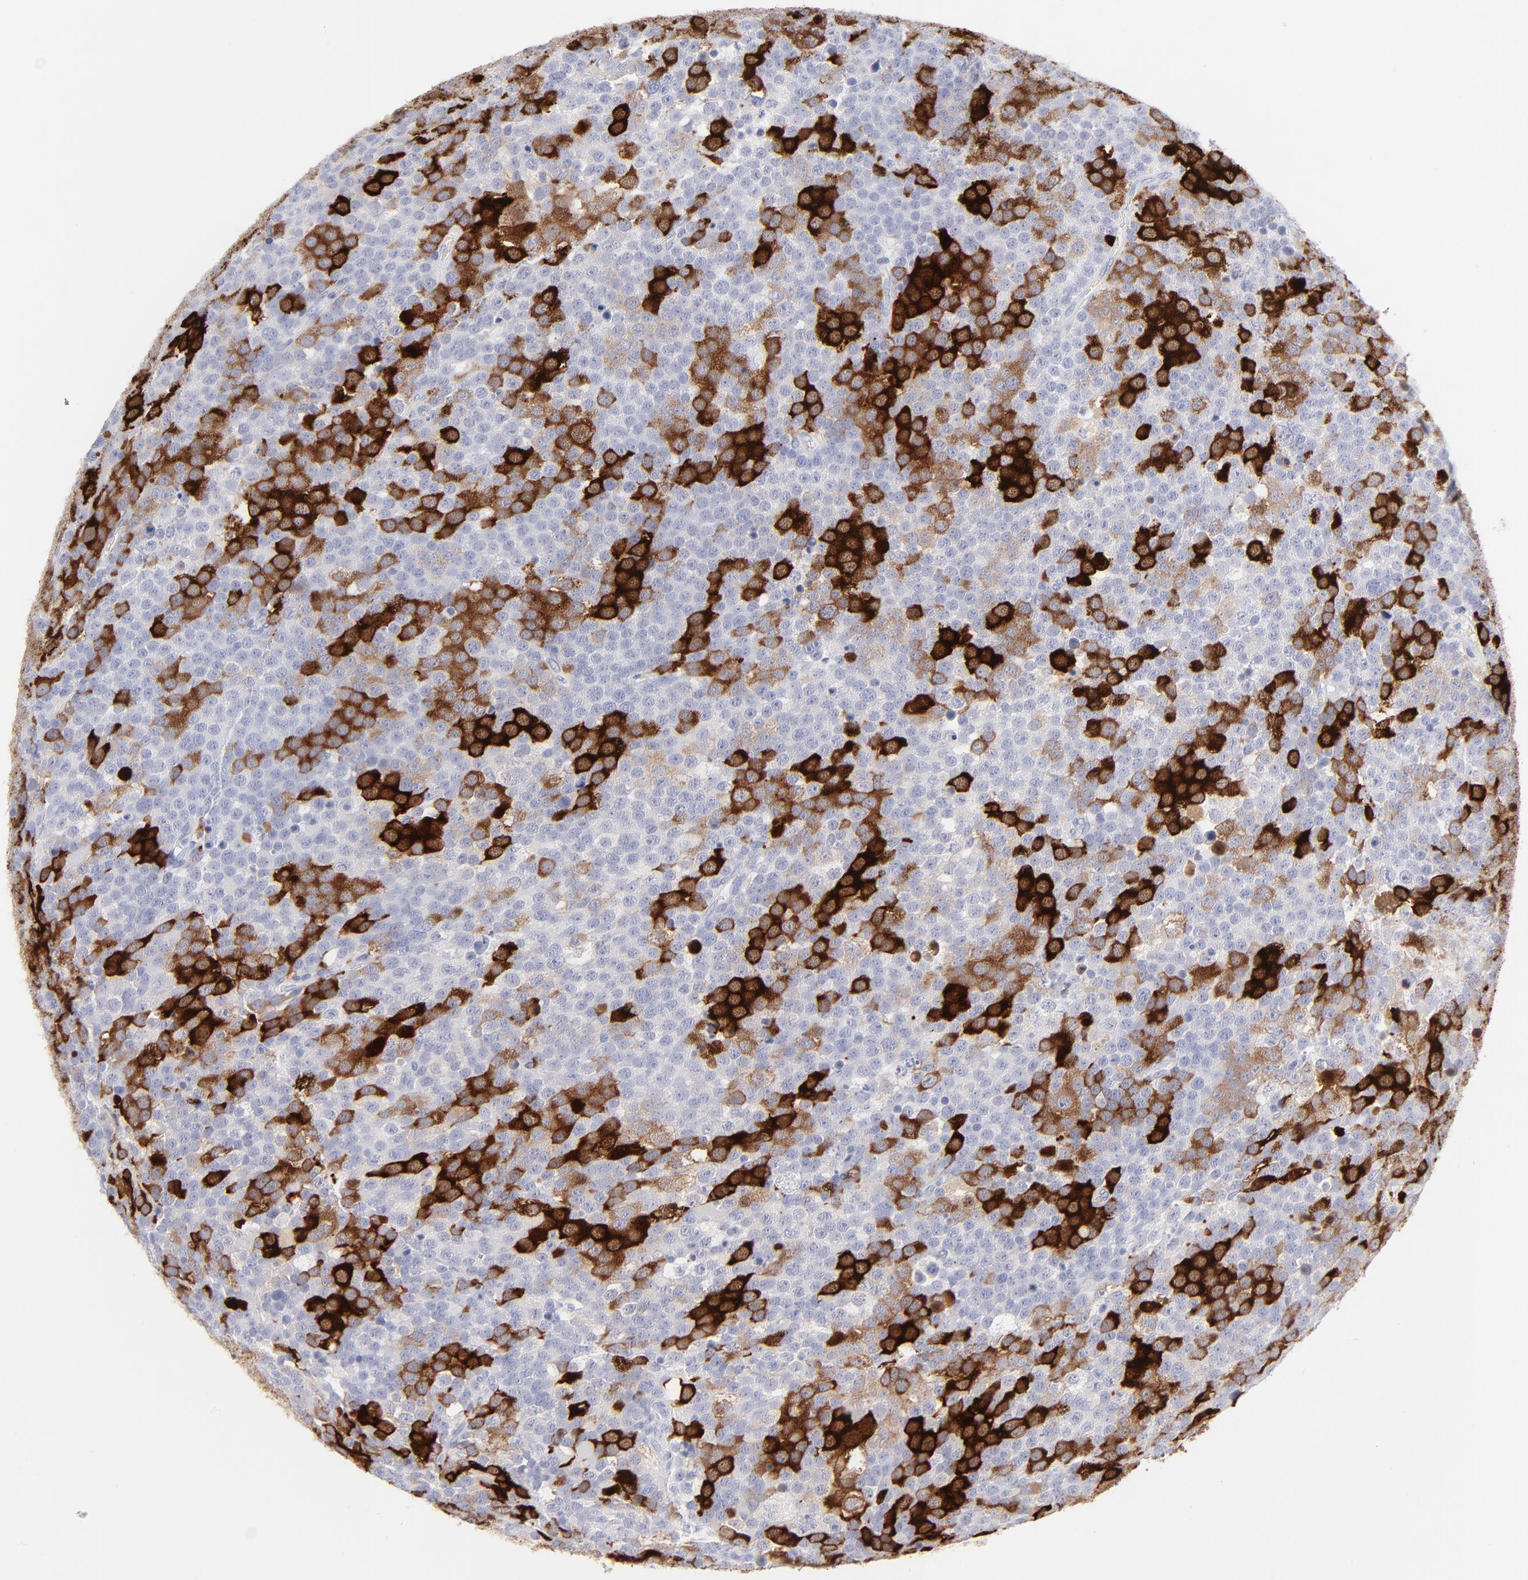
{"staining": {"intensity": "moderate", "quantity": "25%-75%", "location": "cytoplasmic/membranous"}, "tissue": "testis cancer", "cell_type": "Tumor cells", "image_type": "cancer", "snomed": [{"axis": "morphology", "description": "Seminoma, NOS"}, {"axis": "topography", "description": "Testis"}], "caption": "This micrograph displays immunohistochemistry (IHC) staining of testis cancer, with medium moderate cytoplasmic/membranous expression in about 25%-75% of tumor cells.", "gene": "CCNB1", "patient": {"sex": "male", "age": 71}}